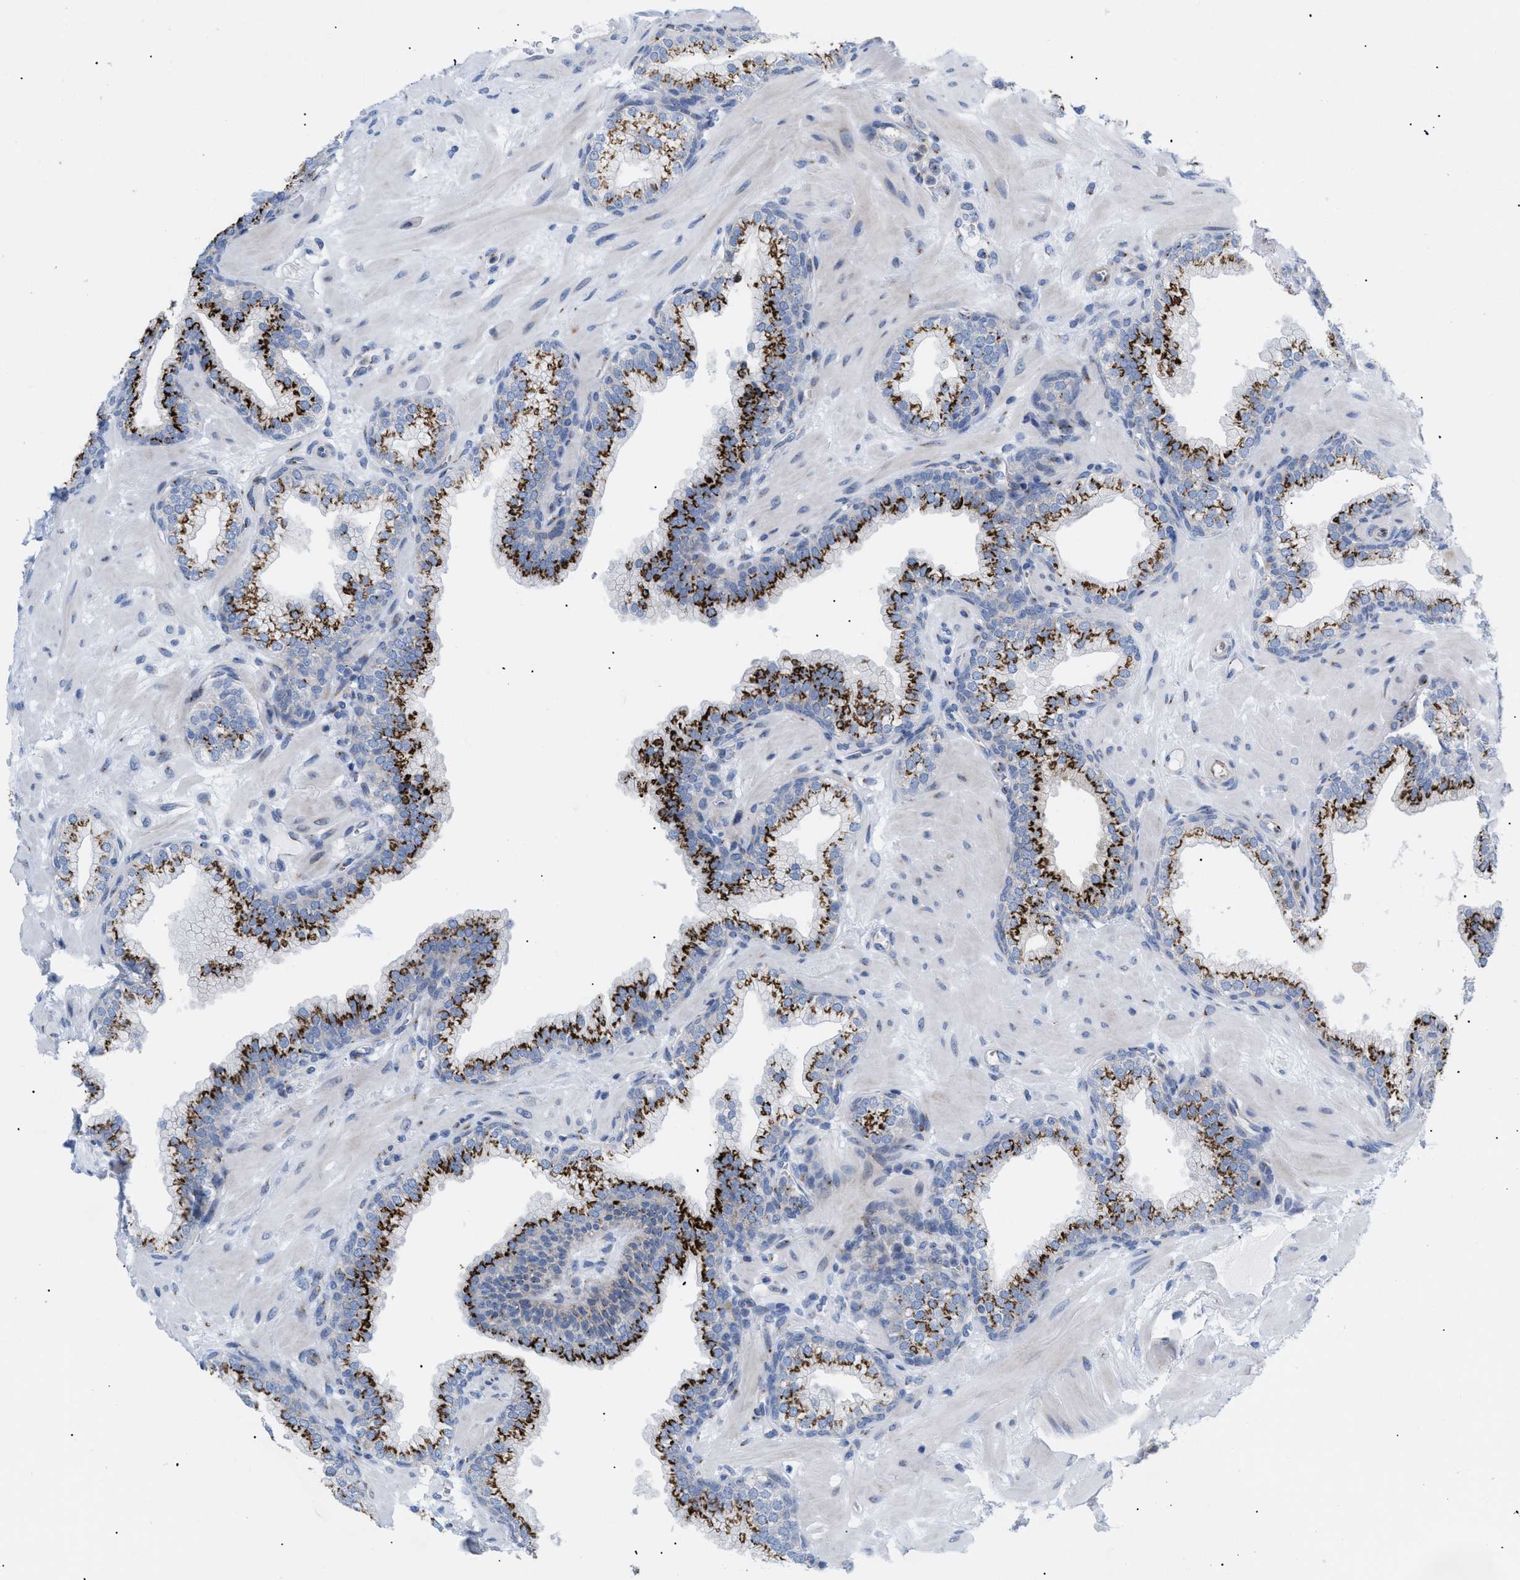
{"staining": {"intensity": "strong", "quantity": ">75%", "location": "cytoplasmic/membranous"}, "tissue": "prostate", "cell_type": "Glandular cells", "image_type": "normal", "snomed": [{"axis": "morphology", "description": "Normal tissue, NOS"}, {"axis": "morphology", "description": "Urothelial carcinoma, Low grade"}, {"axis": "topography", "description": "Urinary bladder"}, {"axis": "topography", "description": "Prostate"}], "caption": "A photomicrograph of prostate stained for a protein shows strong cytoplasmic/membranous brown staining in glandular cells. The staining is performed using DAB brown chromogen to label protein expression. The nuclei are counter-stained blue using hematoxylin.", "gene": "TMEM17", "patient": {"sex": "male", "age": 60}}